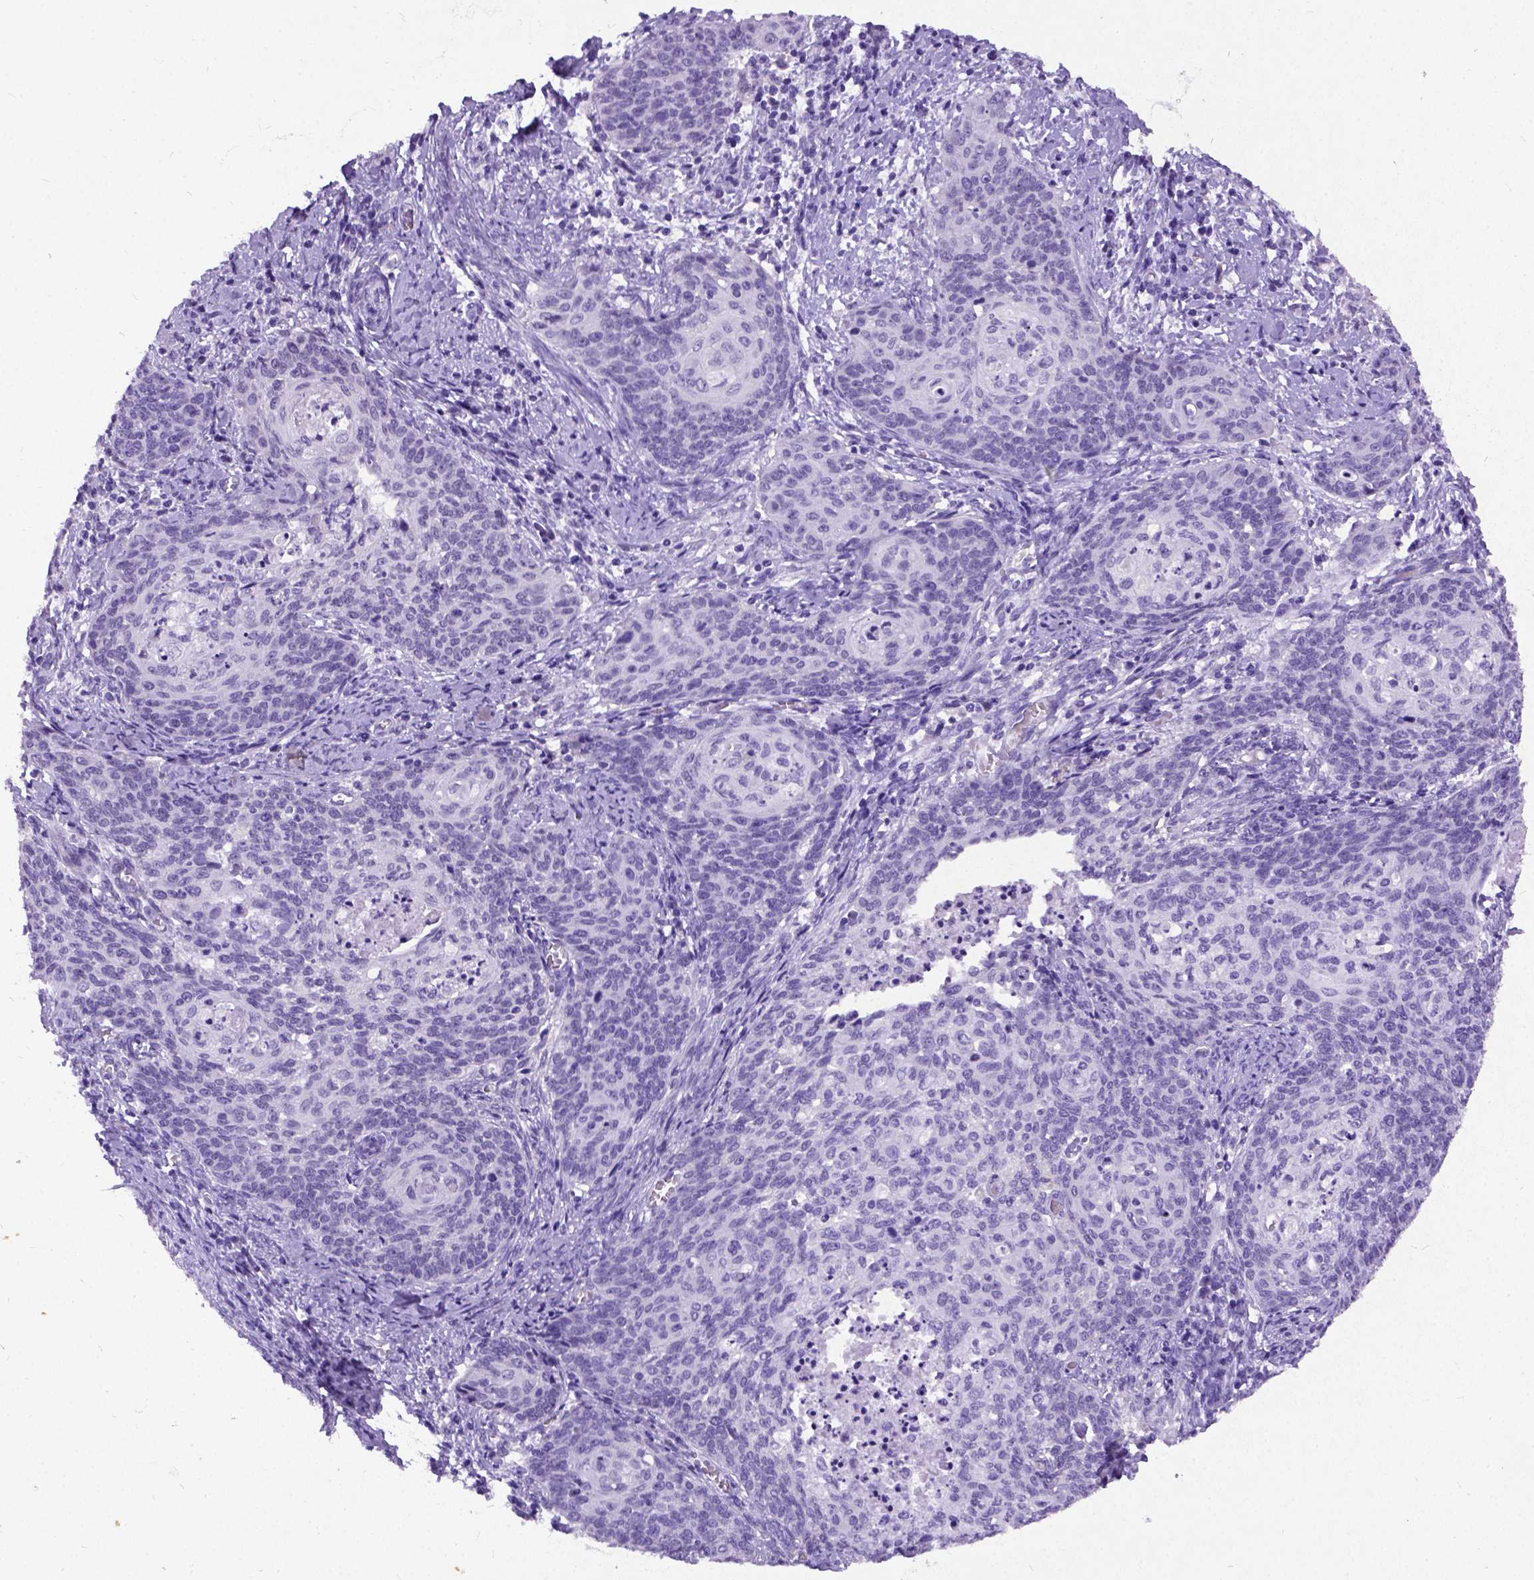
{"staining": {"intensity": "negative", "quantity": "none", "location": "none"}, "tissue": "cervical cancer", "cell_type": "Tumor cells", "image_type": "cancer", "snomed": [{"axis": "morphology", "description": "Normal tissue, NOS"}, {"axis": "morphology", "description": "Squamous cell carcinoma, NOS"}, {"axis": "topography", "description": "Cervix"}], "caption": "Immunohistochemistry (IHC) of cervical squamous cell carcinoma exhibits no positivity in tumor cells.", "gene": "NEUROD4", "patient": {"sex": "female", "age": 39}}